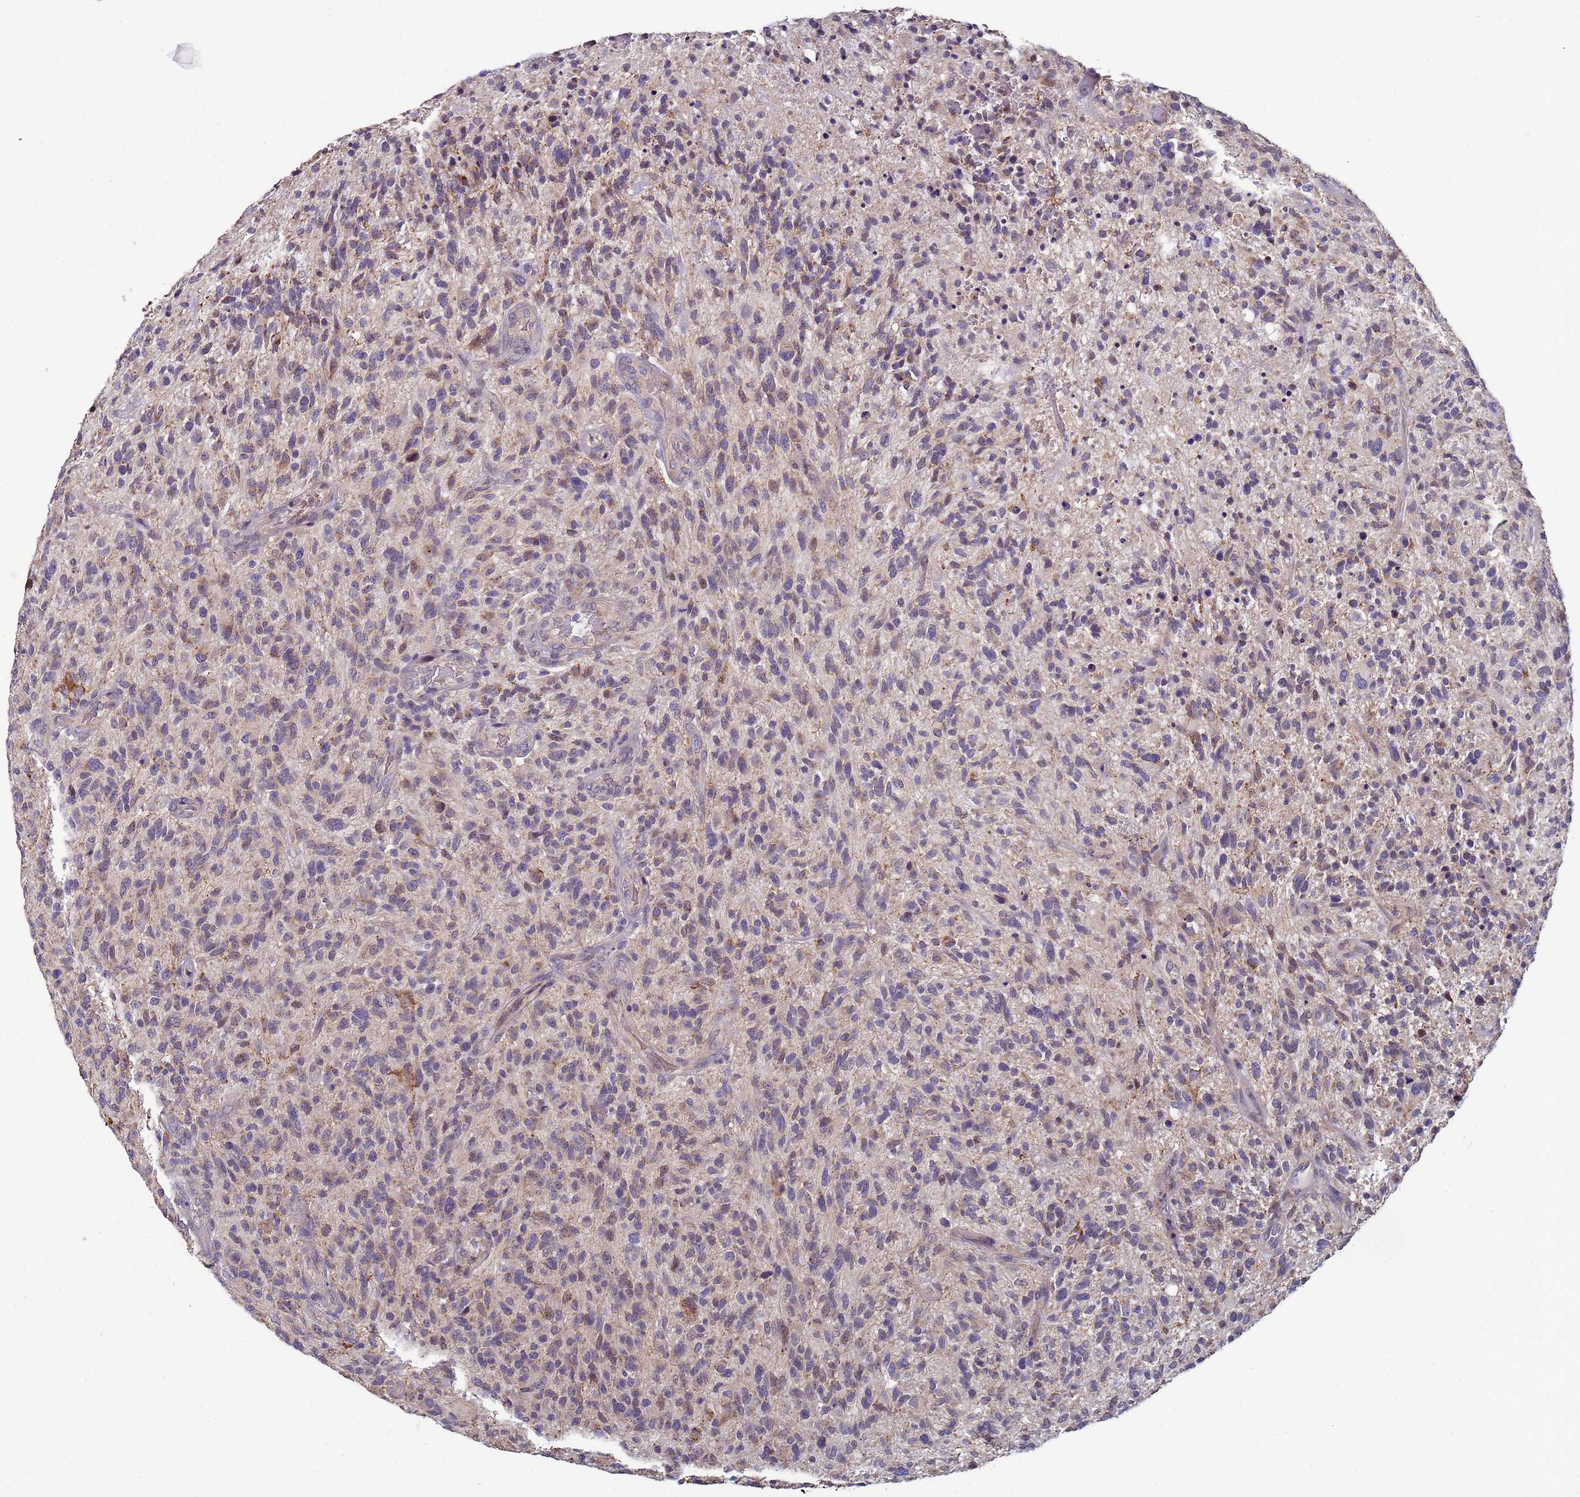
{"staining": {"intensity": "weak", "quantity": "25%-75%", "location": "cytoplasmic/membranous"}, "tissue": "glioma", "cell_type": "Tumor cells", "image_type": "cancer", "snomed": [{"axis": "morphology", "description": "Glioma, malignant, High grade"}, {"axis": "topography", "description": "Brain"}], "caption": "This image shows malignant glioma (high-grade) stained with immunohistochemistry (IHC) to label a protein in brown. The cytoplasmic/membranous of tumor cells show weak positivity for the protein. Nuclei are counter-stained blue.", "gene": "CLHC1", "patient": {"sex": "male", "age": 47}}